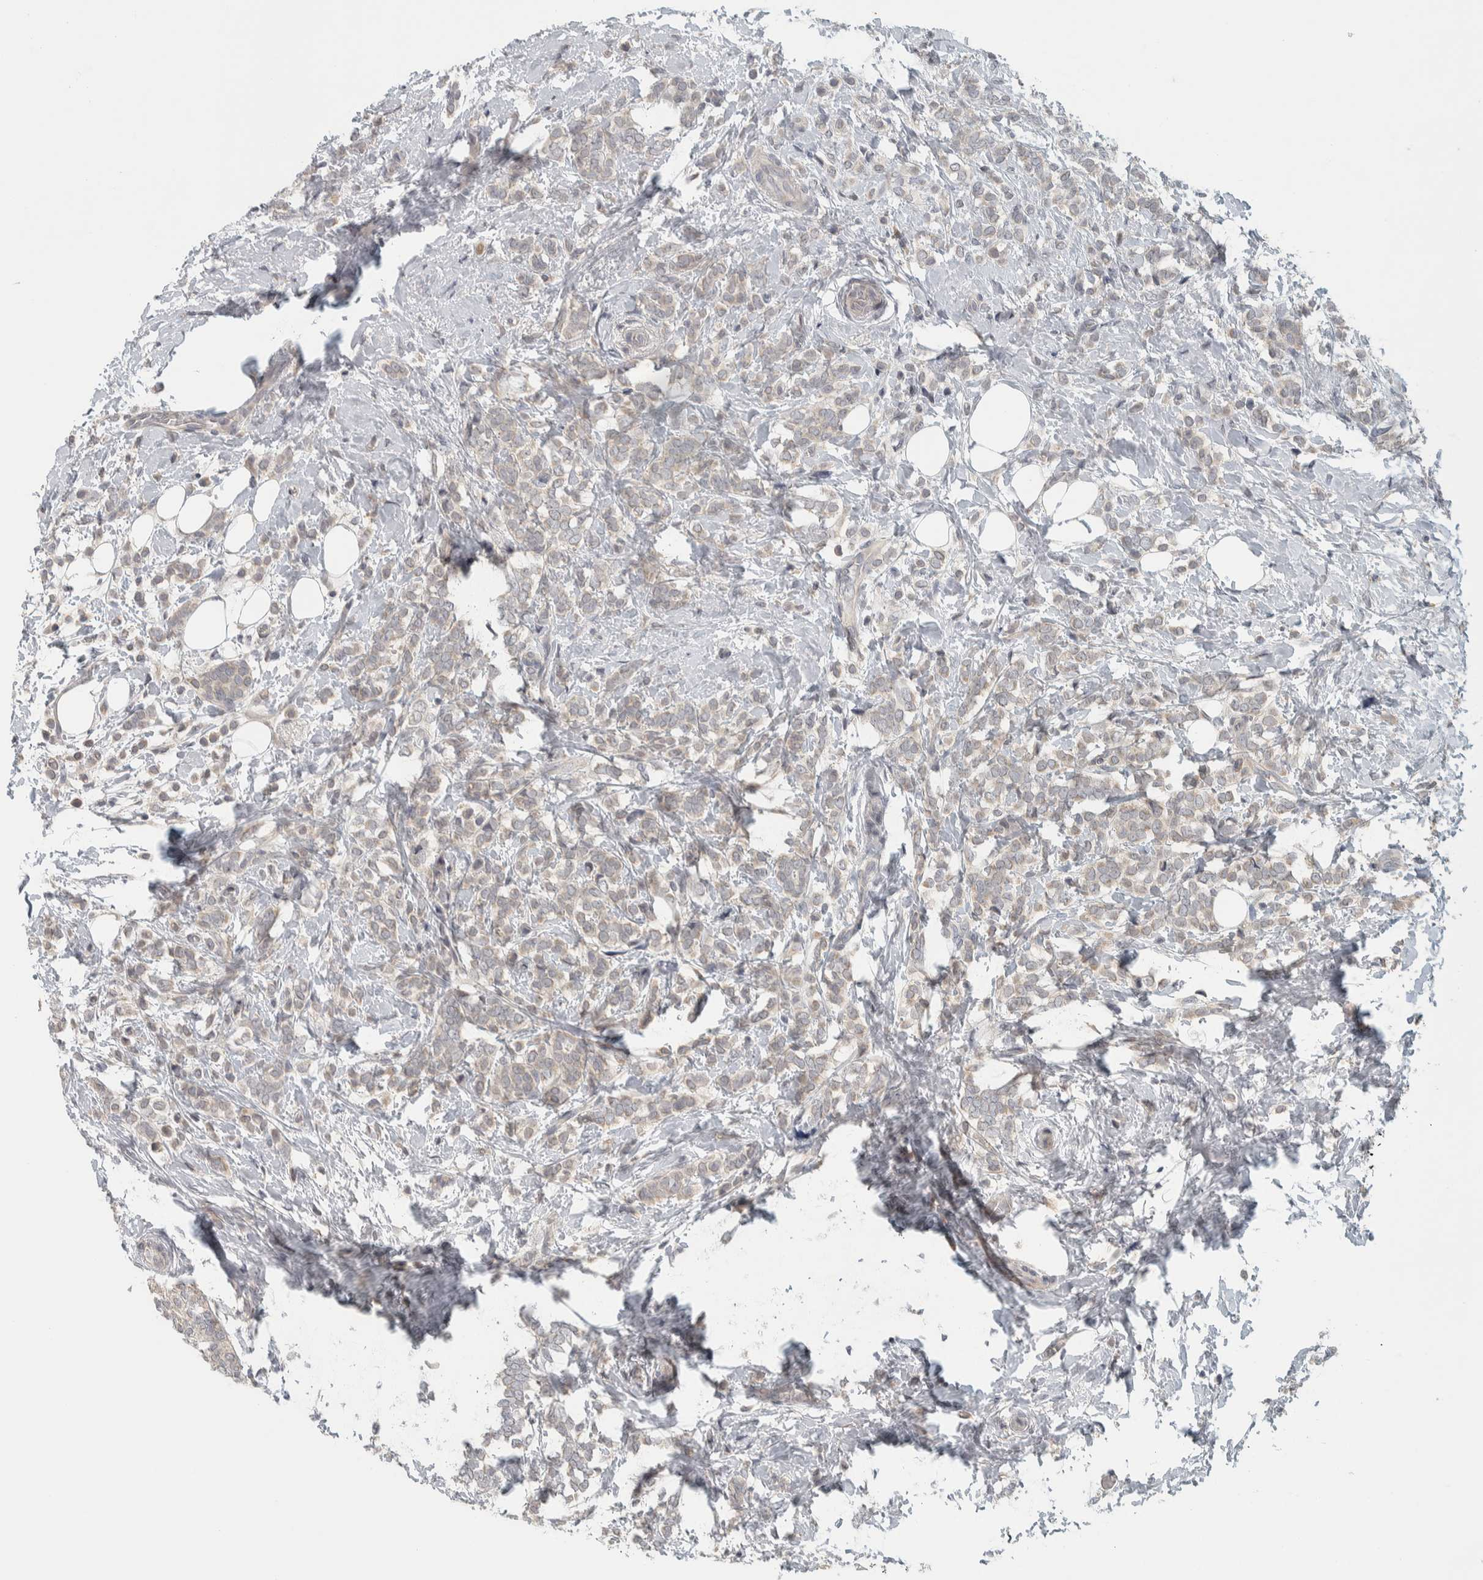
{"staining": {"intensity": "negative", "quantity": "none", "location": "none"}, "tissue": "breast cancer", "cell_type": "Tumor cells", "image_type": "cancer", "snomed": [{"axis": "morphology", "description": "Lobular carcinoma"}, {"axis": "topography", "description": "Breast"}], "caption": "DAB (3,3'-diaminobenzidine) immunohistochemical staining of lobular carcinoma (breast) shows no significant positivity in tumor cells. Brightfield microscopy of immunohistochemistry (IHC) stained with DAB (brown) and hematoxylin (blue), captured at high magnification.", "gene": "AFP", "patient": {"sex": "female", "age": 50}}